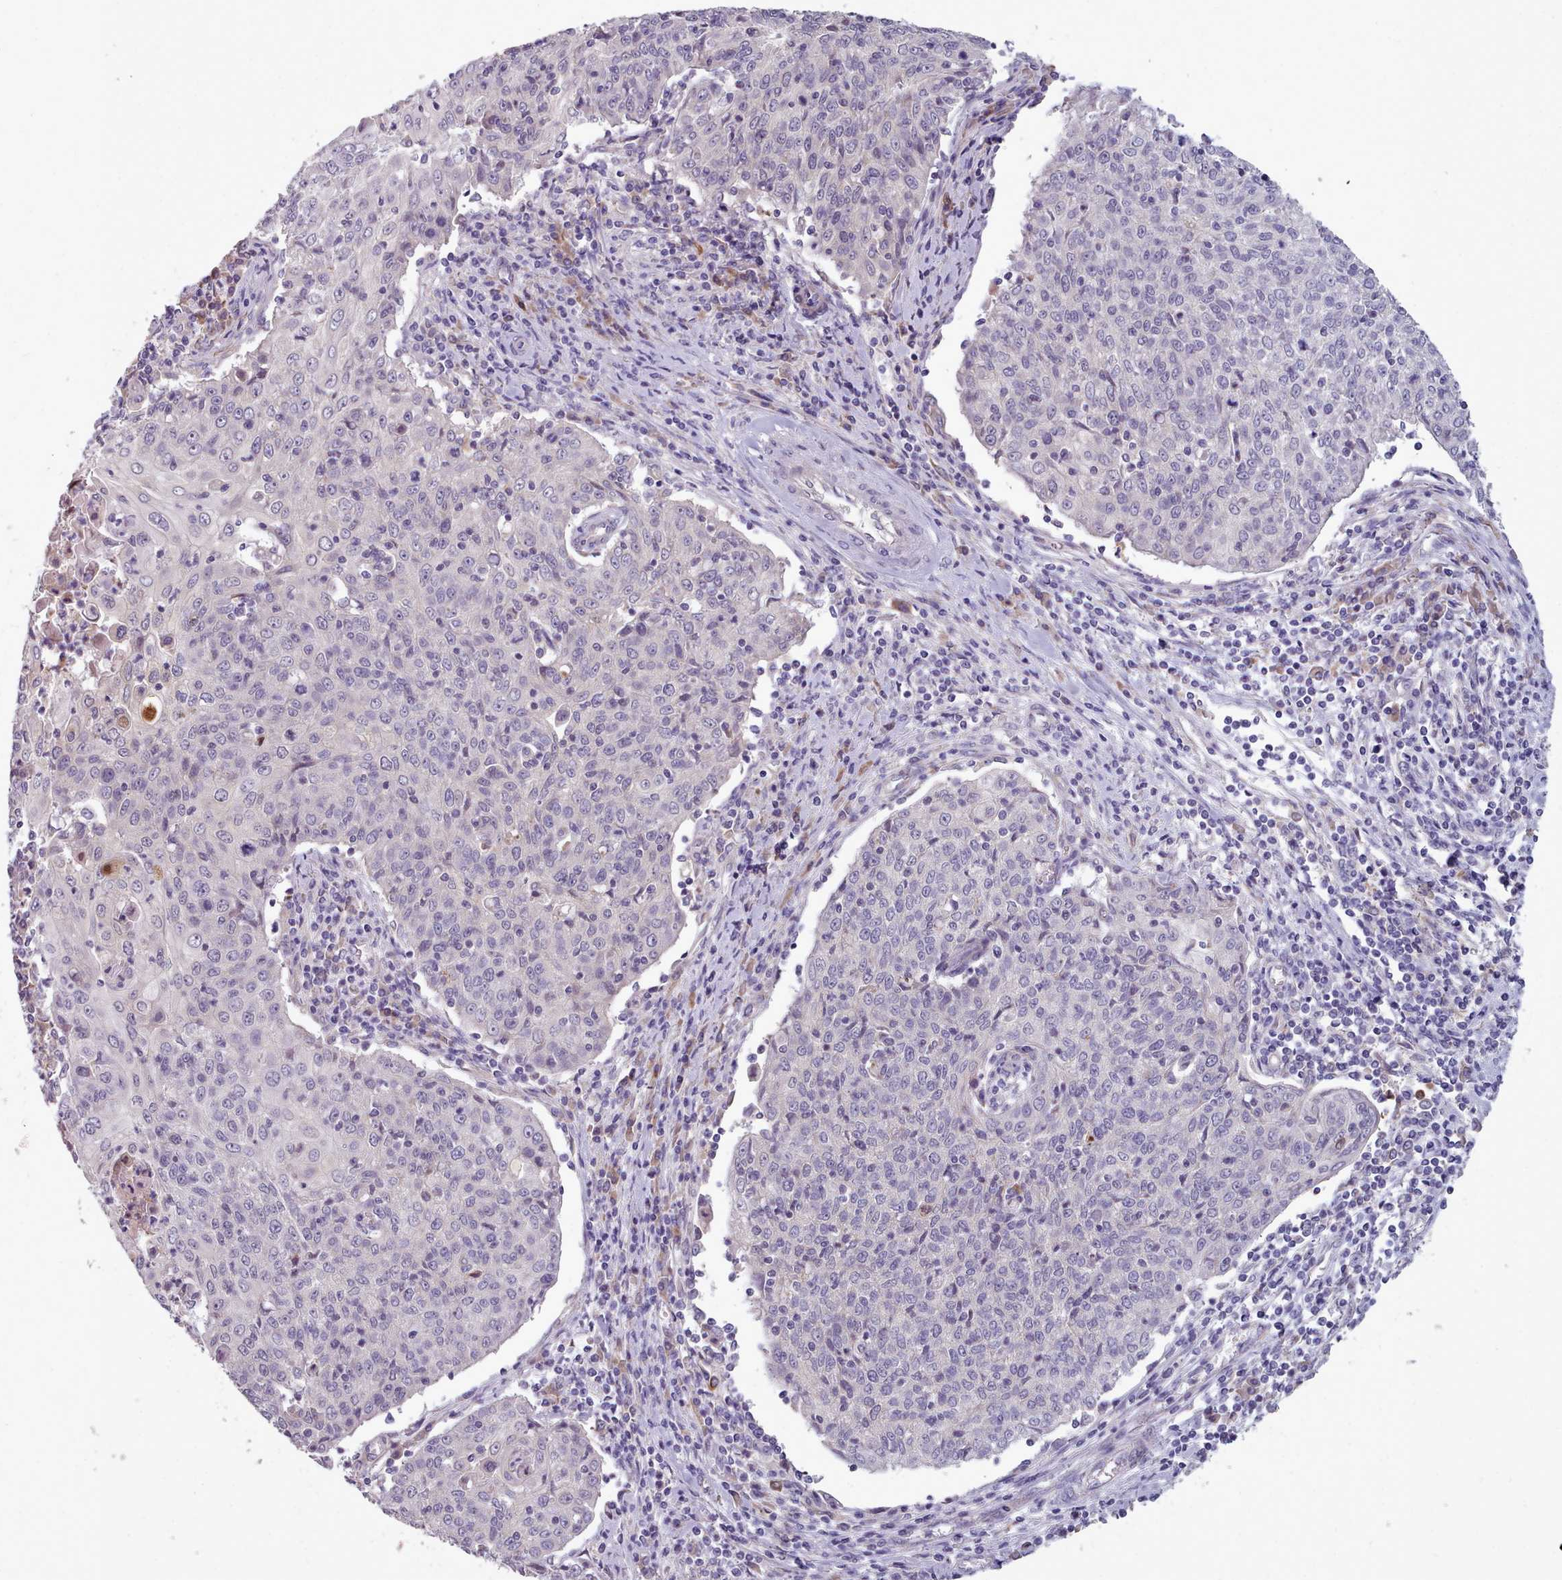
{"staining": {"intensity": "negative", "quantity": "none", "location": "none"}, "tissue": "cervical cancer", "cell_type": "Tumor cells", "image_type": "cancer", "snomed": [{"axis": "morphology", "description": "Squamous cell carcinoma, NOS"}, {"axis": "topography", "description": "Cervix"}], "caption": "There is no significant staining in tumor cells of cervical cancer.", "gene": "DPF1", "patient": {"sex": "female", "age": 48}}